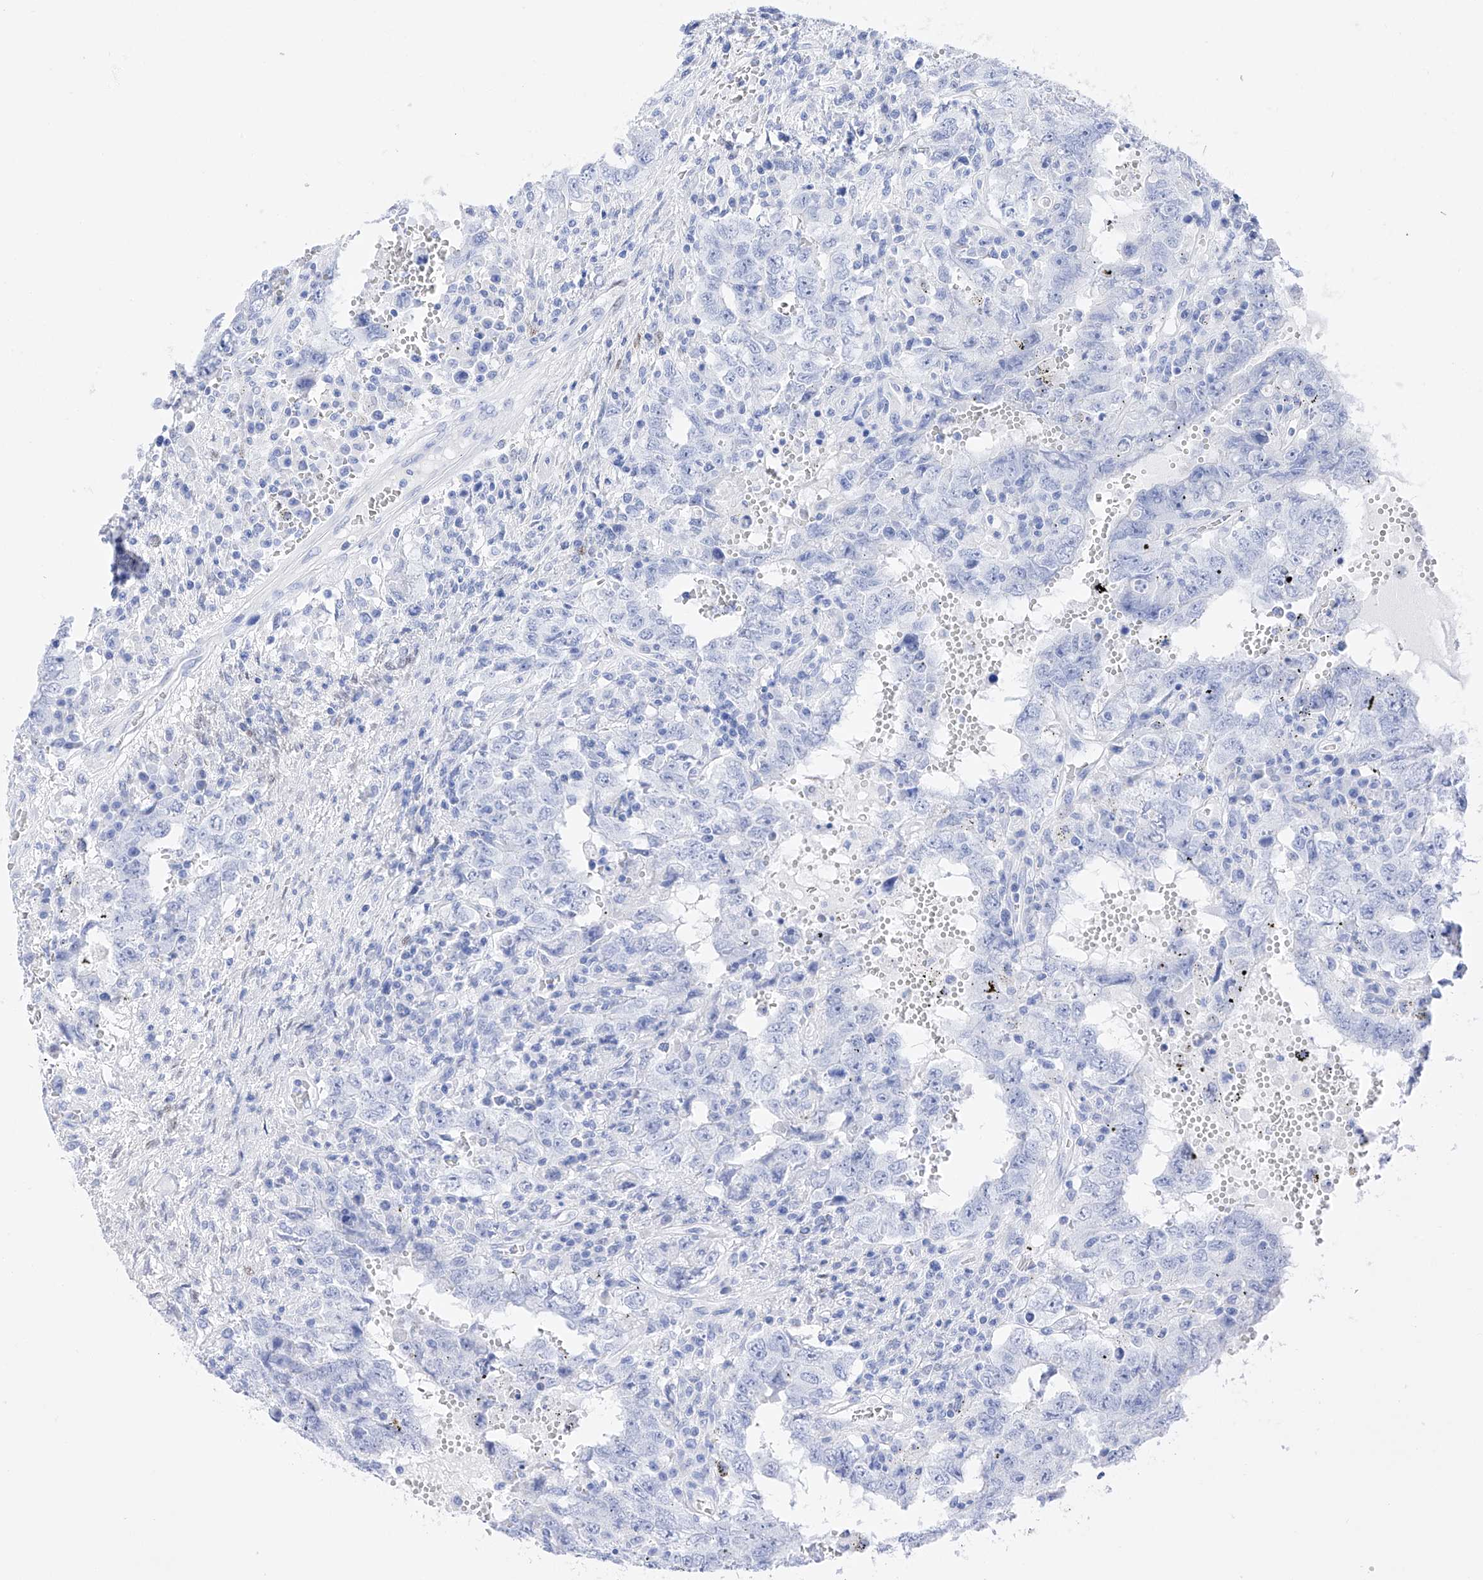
{"staining": {"intensity": "negative", "quantity": "none", "location": "none"}, "tissue": "testis cancer", "cell_type": "Tumor cells", "image_type": "cancer", "snomed": [{"axis": "morphology", "description": "Carcinoma, Embryonal, NOS"}, {"axis": "topography", "description": "Testis"}], "caption": "Protein analysis of testis cancer (embryonal carcinoma) reveals no significant expression in tumor cells.", "gene": "TRPC7", "patient": {"sex": "male", "age": 26}}